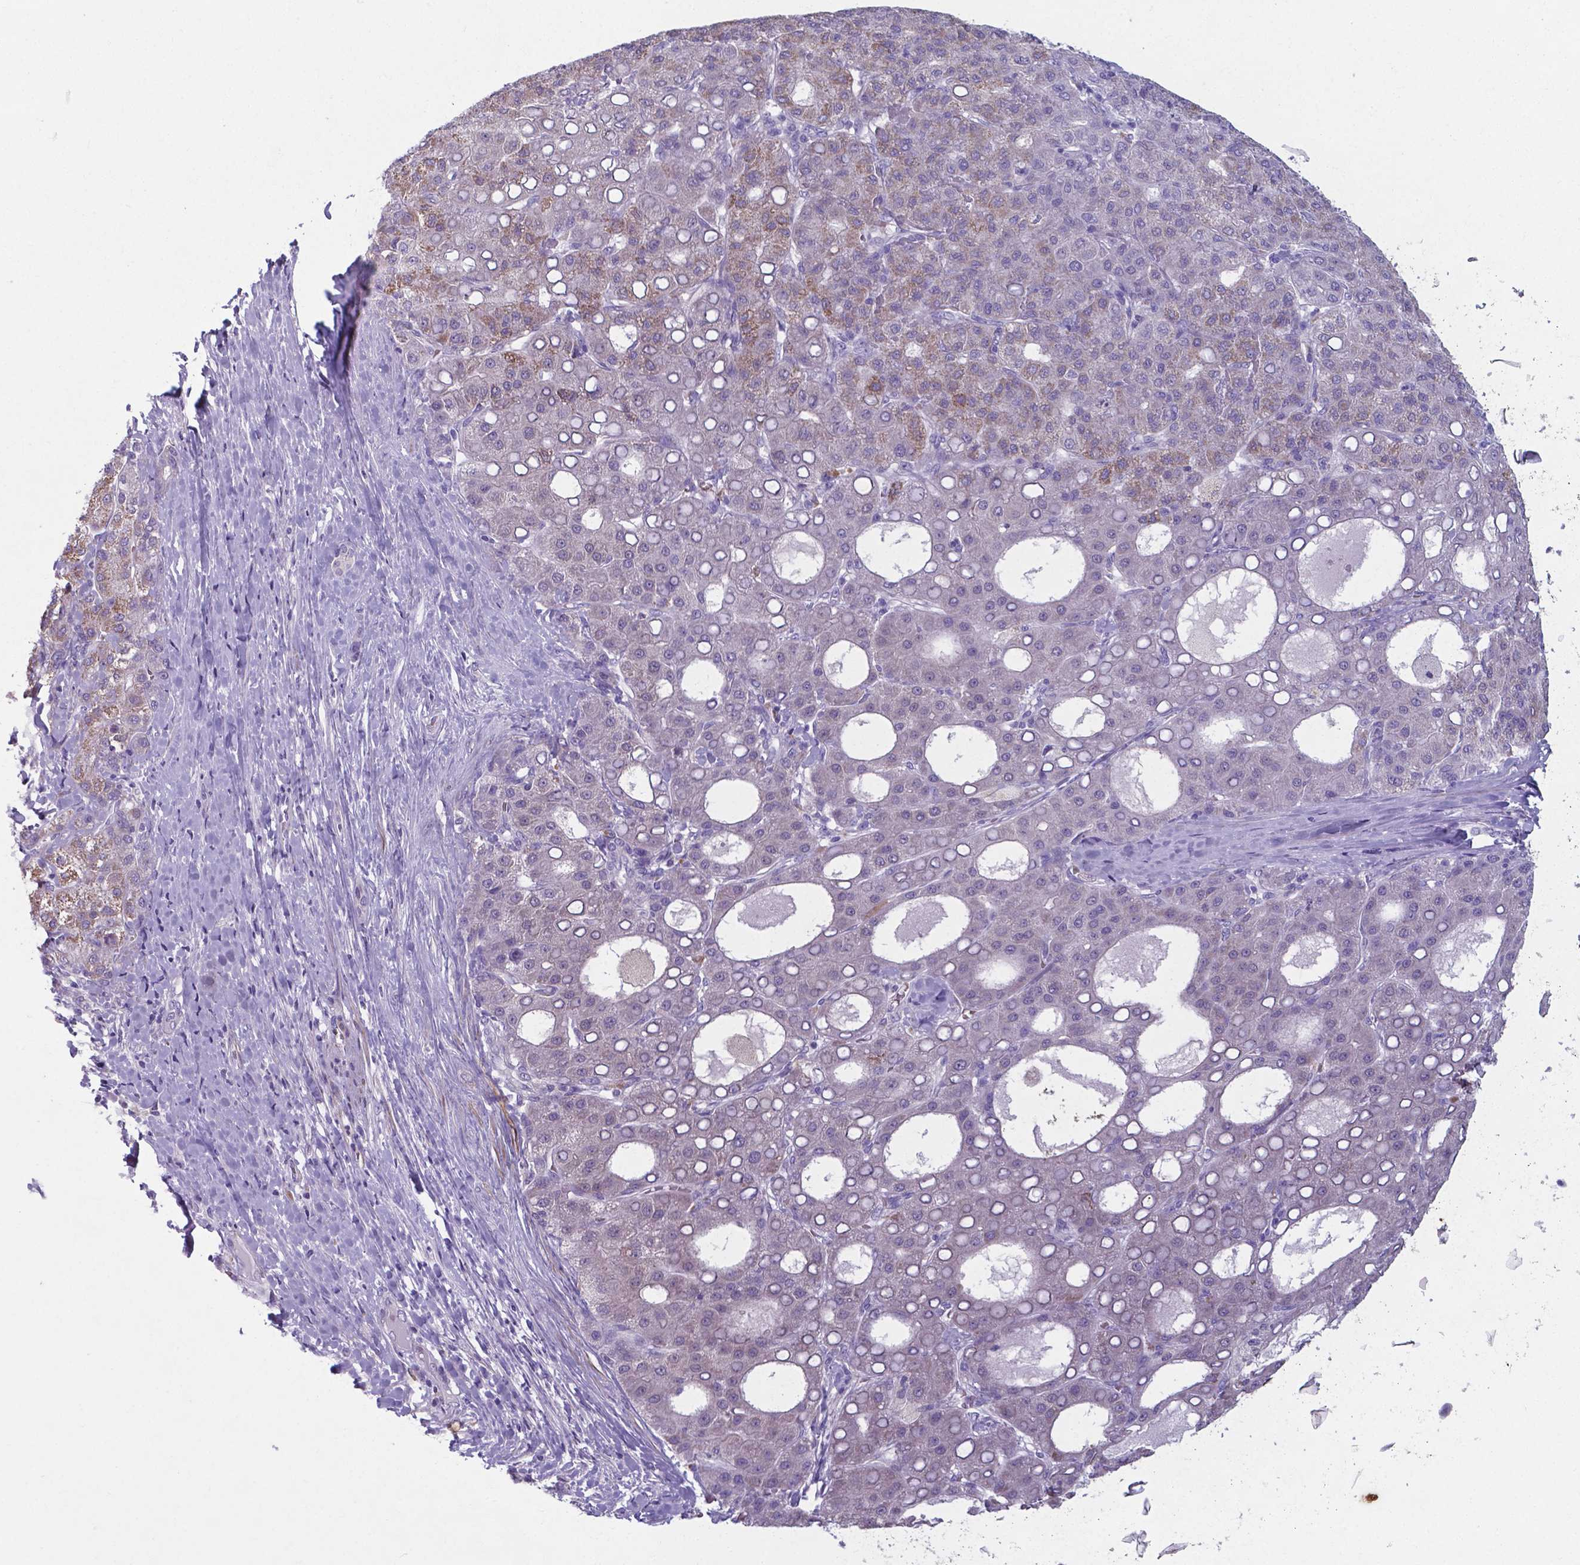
{"staining": {"intensity": "negative", "quantity": "none", "location": "none"}, "tissue": "liver cancer", "cell_type": "Tumor cells", "image_type": "cancer", "snomed": [{"axis": "morphology", "description": "Carcinoma, Hepatocellular, NOS"}, {"axis": "topography", "description": "Liver"}], "caption": "Hepatocellular carcinoma (liver) stained for a protein using immunohistochemistry displays no expression tumor cells.", "gene": "AP5B1", "patient": {"sex": "male", "age": 65}}